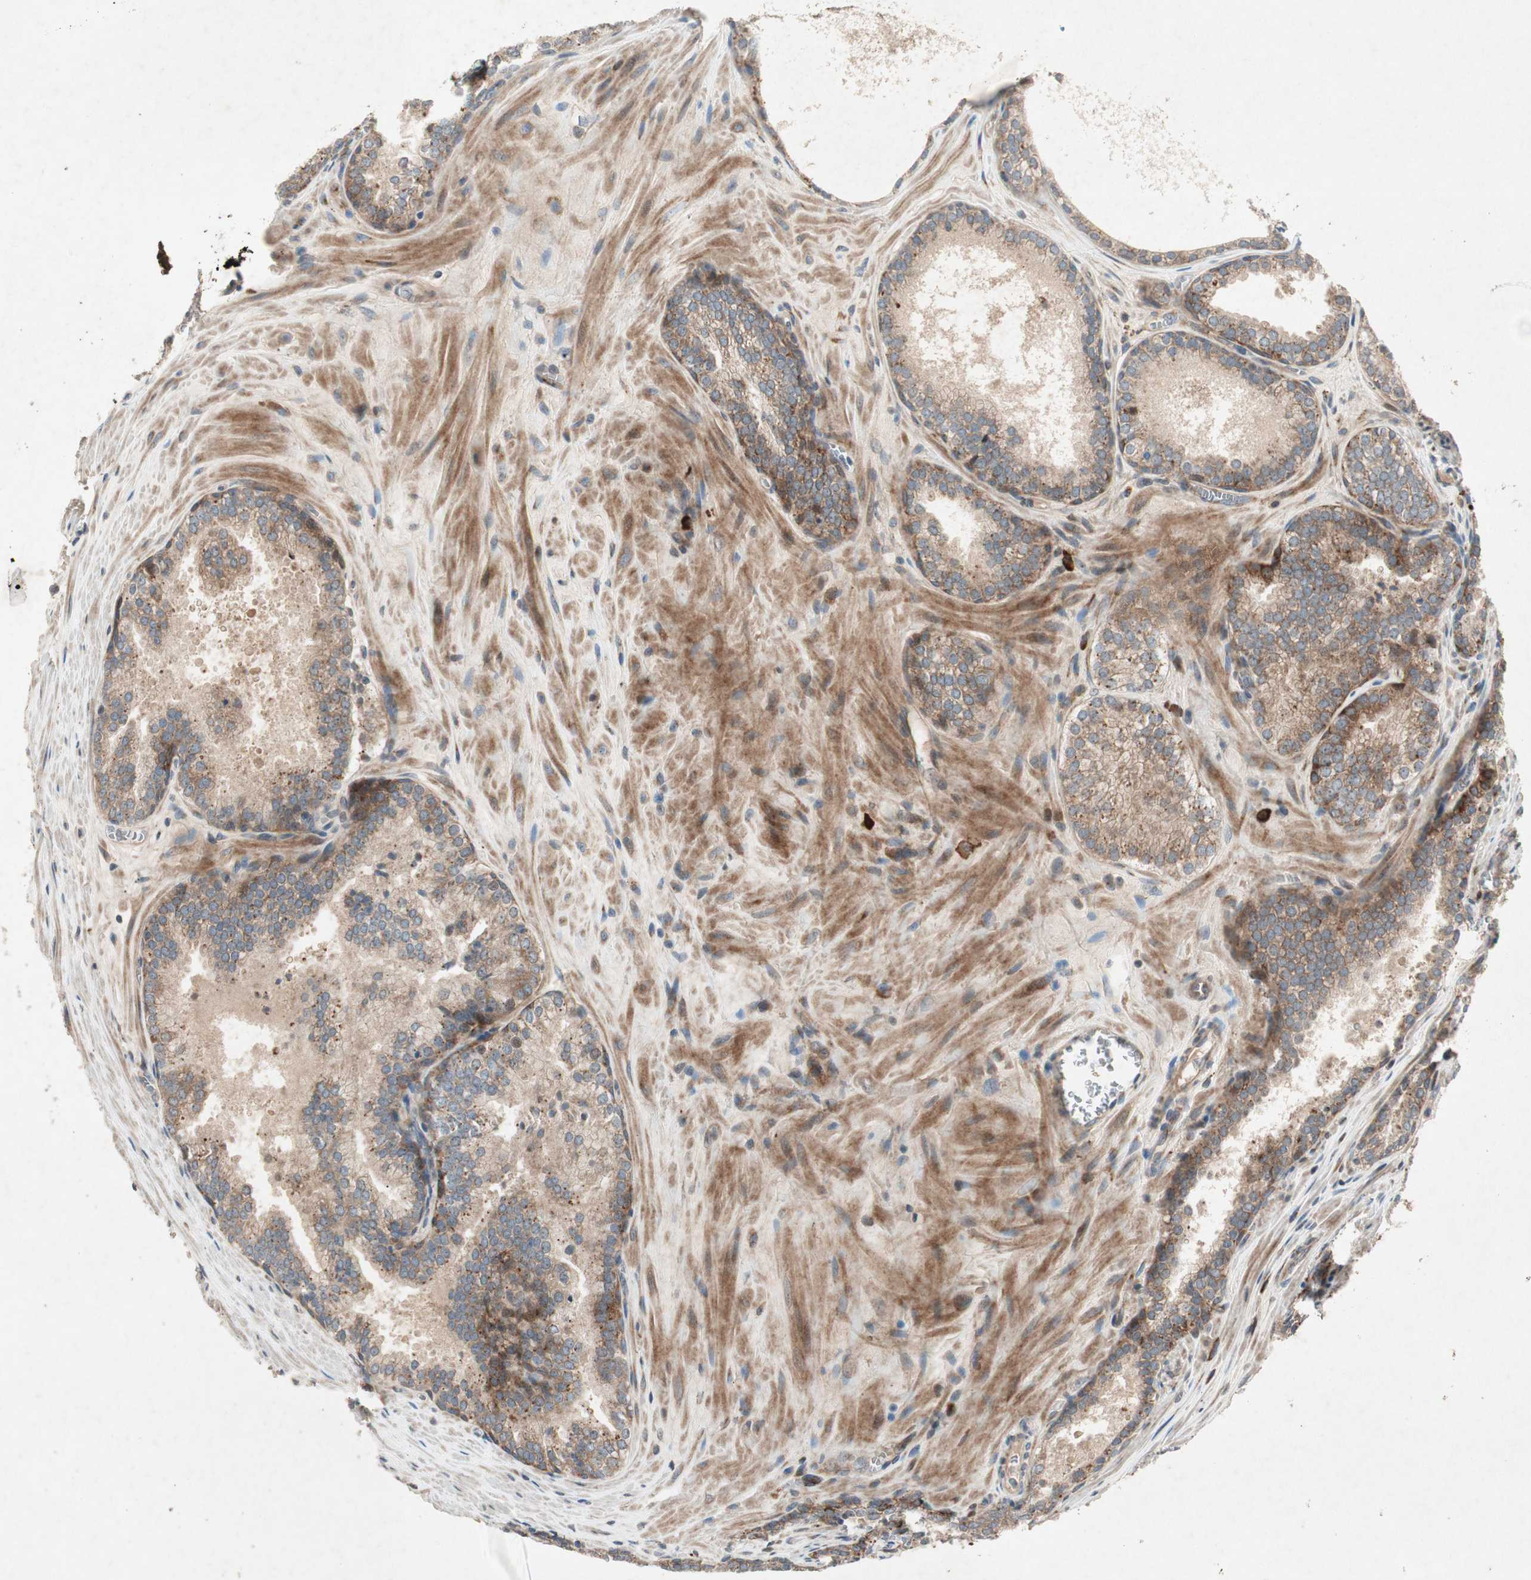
{"staining": {"intensity": "moderate", "quantity": ">75%", "location": "cytoplasmic/membranous"}, "tissue": "prostate cancer", "cell_type": "Tumor cells", "image_type": "cancer", "snomed": [{"axis": "morphology", "description": "Adenocarcinoma, Low grade"}, {"axis": "topography", "description": "Prostate"}], "caption": "A medium amount of moderate cytoplasmic/membranous expression is identified in about >75% of tumor cells in prostate cancer tissue. (Brightfield microscopy of DAB IHC at high magnification).", "gene": "APOO", "patient": {"sex": "male", "age": 60}}